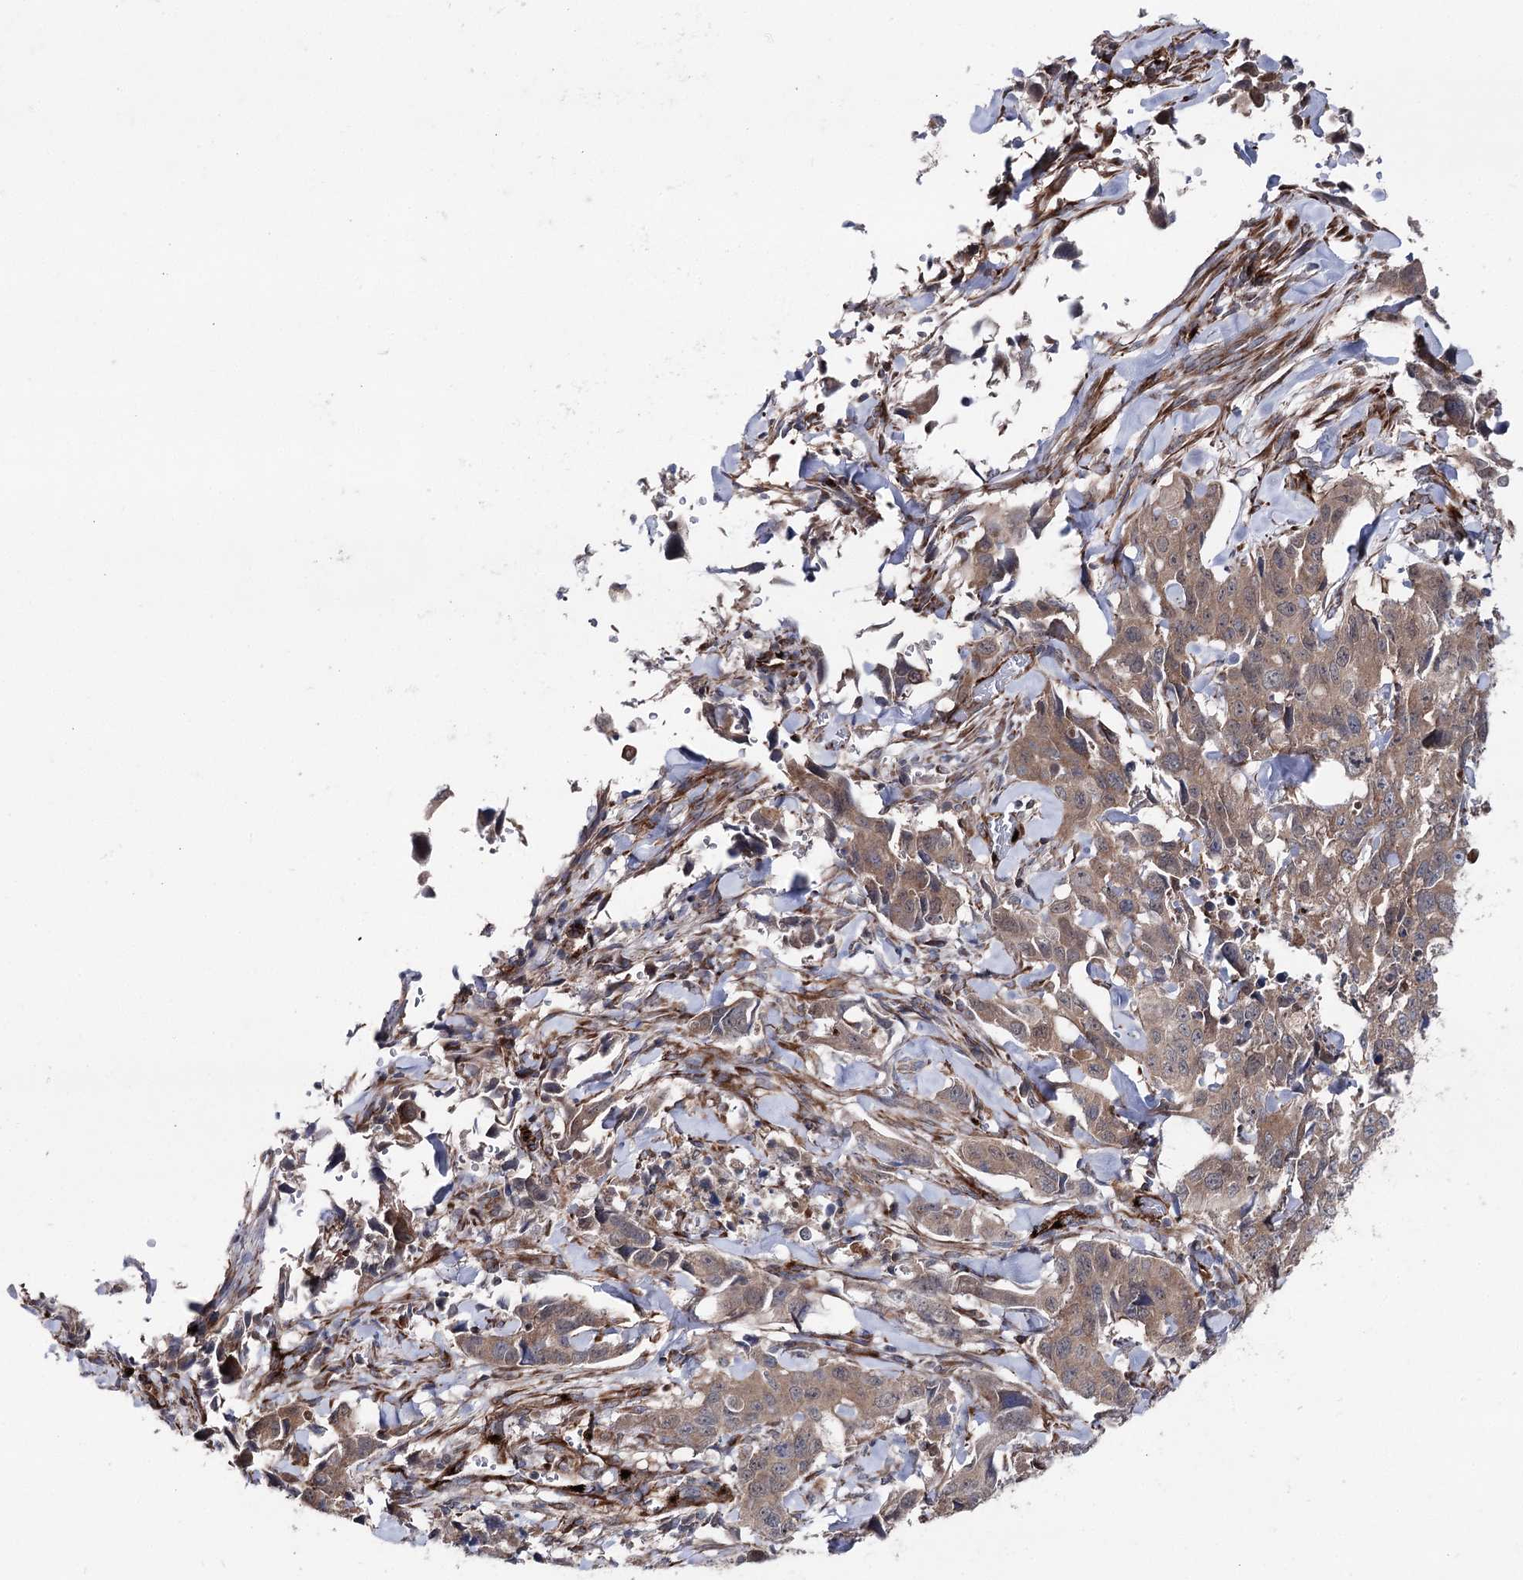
{"staining": {"intensity": "moderate", "quantity": ">75%", "location": "cytoplasmic/membranous"}, "tissue": "lung cancer", "cell_type": "Tumor cells", "image_type": "cancer", "snomed": [{"axis": "morphology", "description": "Adenocarcinoma, NOS"}, {"axis": "topography", "description": "Lung"}], "caption": "IHC micrograph of neoplastic tissue: lung cancer (adenocarcinoma) stained using immunohistochemistry (IHC) exhibits medium levels of moderate protein expression localized specifically in the cytoplasmic/membranous of tumor cells, appearing as a cytoplasmic/membranous brown color.", "gene": "MIB1", "patient": {"sex": "female", "age": 51}}